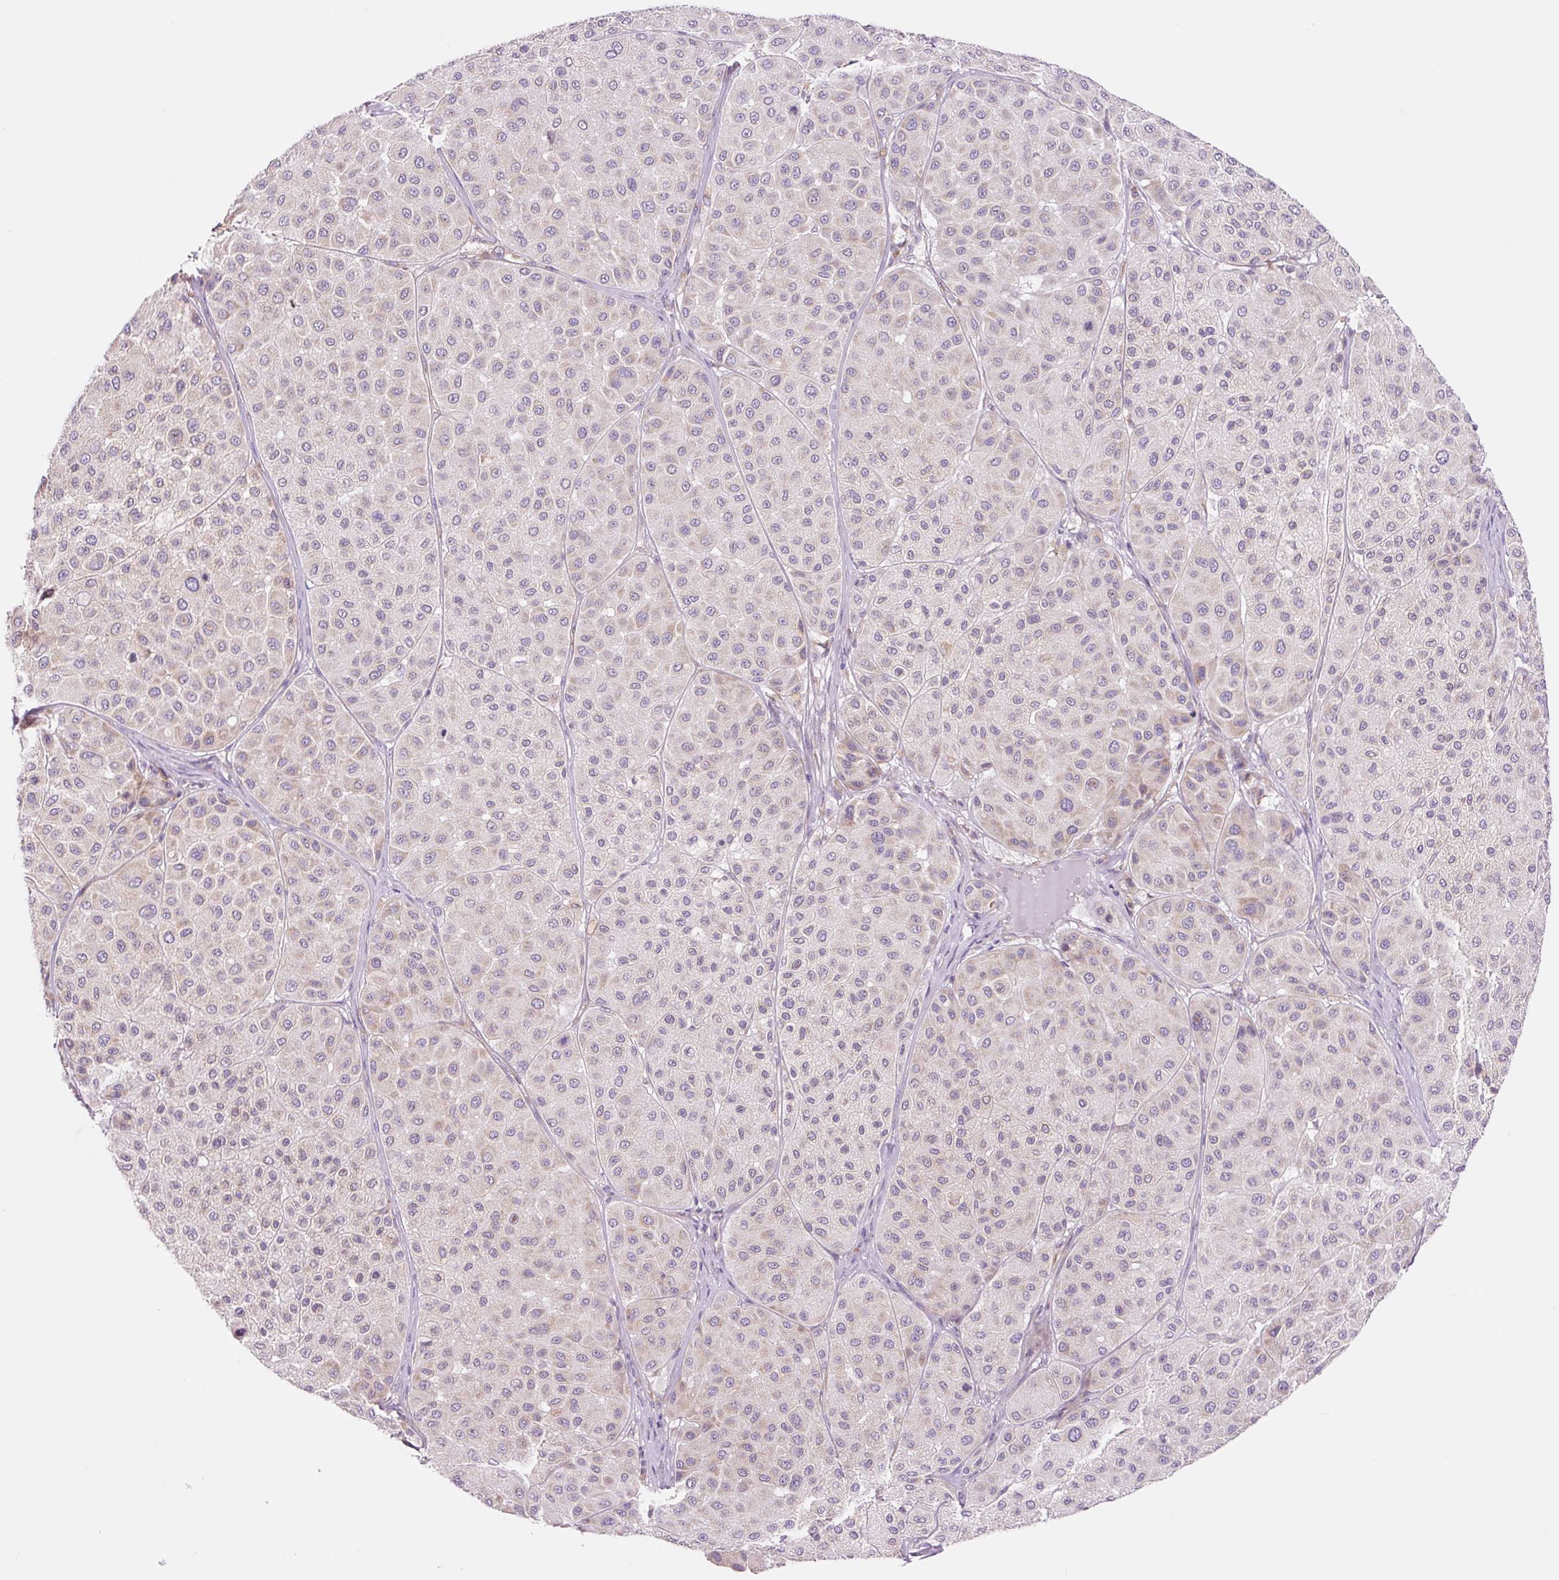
{"staining": {"intensity": "weak", "quantity": "<25%", "location": "cytoplasmic/membranous"}, "tissue": "melanoma", "cell_type": "Tumor cells", "image_type": "cancer", "snomed": [{"axis": "morphology", "description": "Malignant melanoma, Metastatic site"}, {"axis": "topography", "description": "Smooth muscle"}], "caption": "This is an immunohistochemistry (IHC) image of human malignant melanoma (metastatic site). There is no positivity in tumor cells.", "gene": "RPL41", "patient": {"sex": "male", "age": 41}}